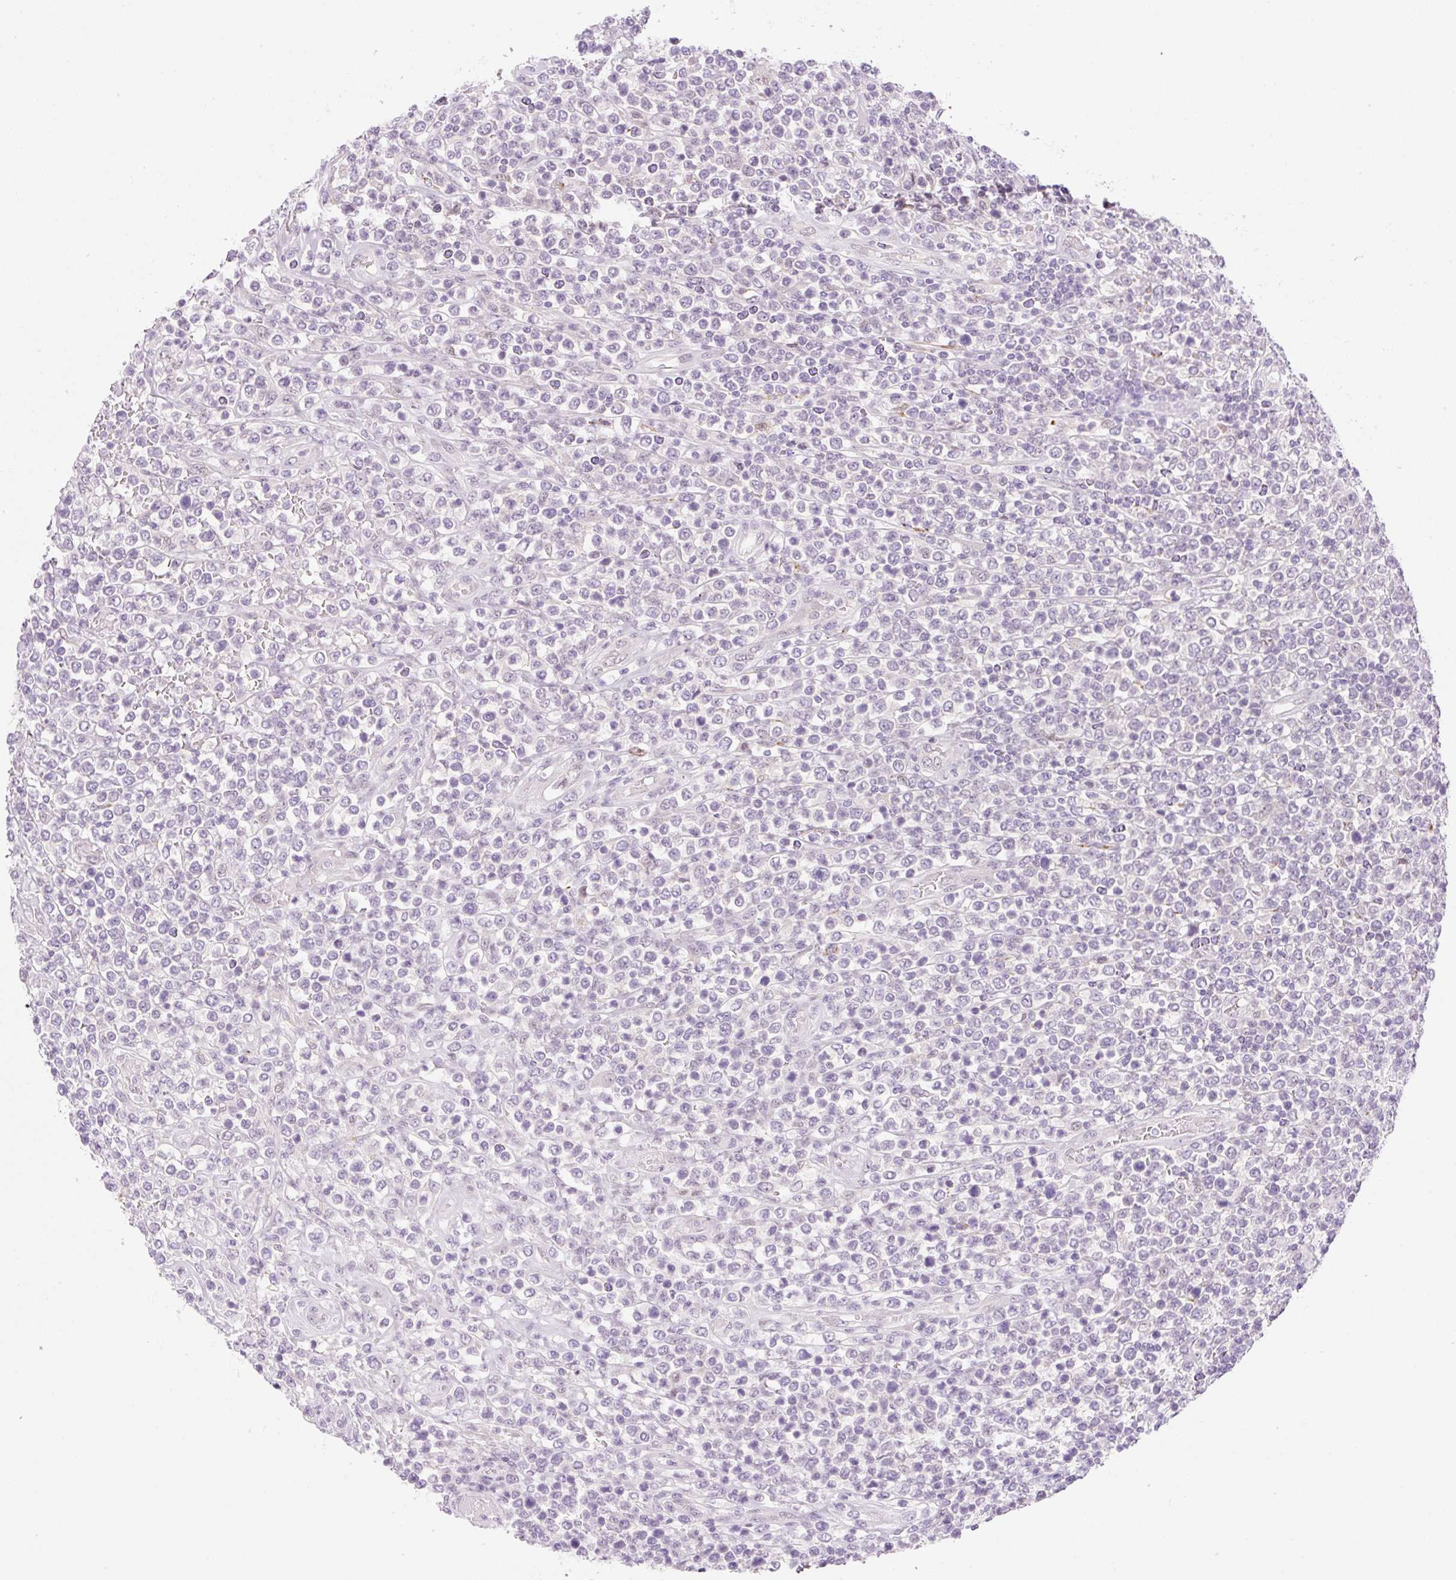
{"staining": {"intensity": "negative", "quantity": "none", "location": "none"}, "tissue": "lymphoma", "cell_type": "Tumor cells", "image_type": "cancer", "snomed": [{"axis": "morphology", "description": "Malignant lymphoma, non-Hodgkin's type, High grade"}, {"axis": "topography", "description": "Soft tissue"}], "caption": "Tumor cells show no significant protein expression in lymphoma.", "gene": "SYNE3", "patient": {"sex": "female", "age": 56}}